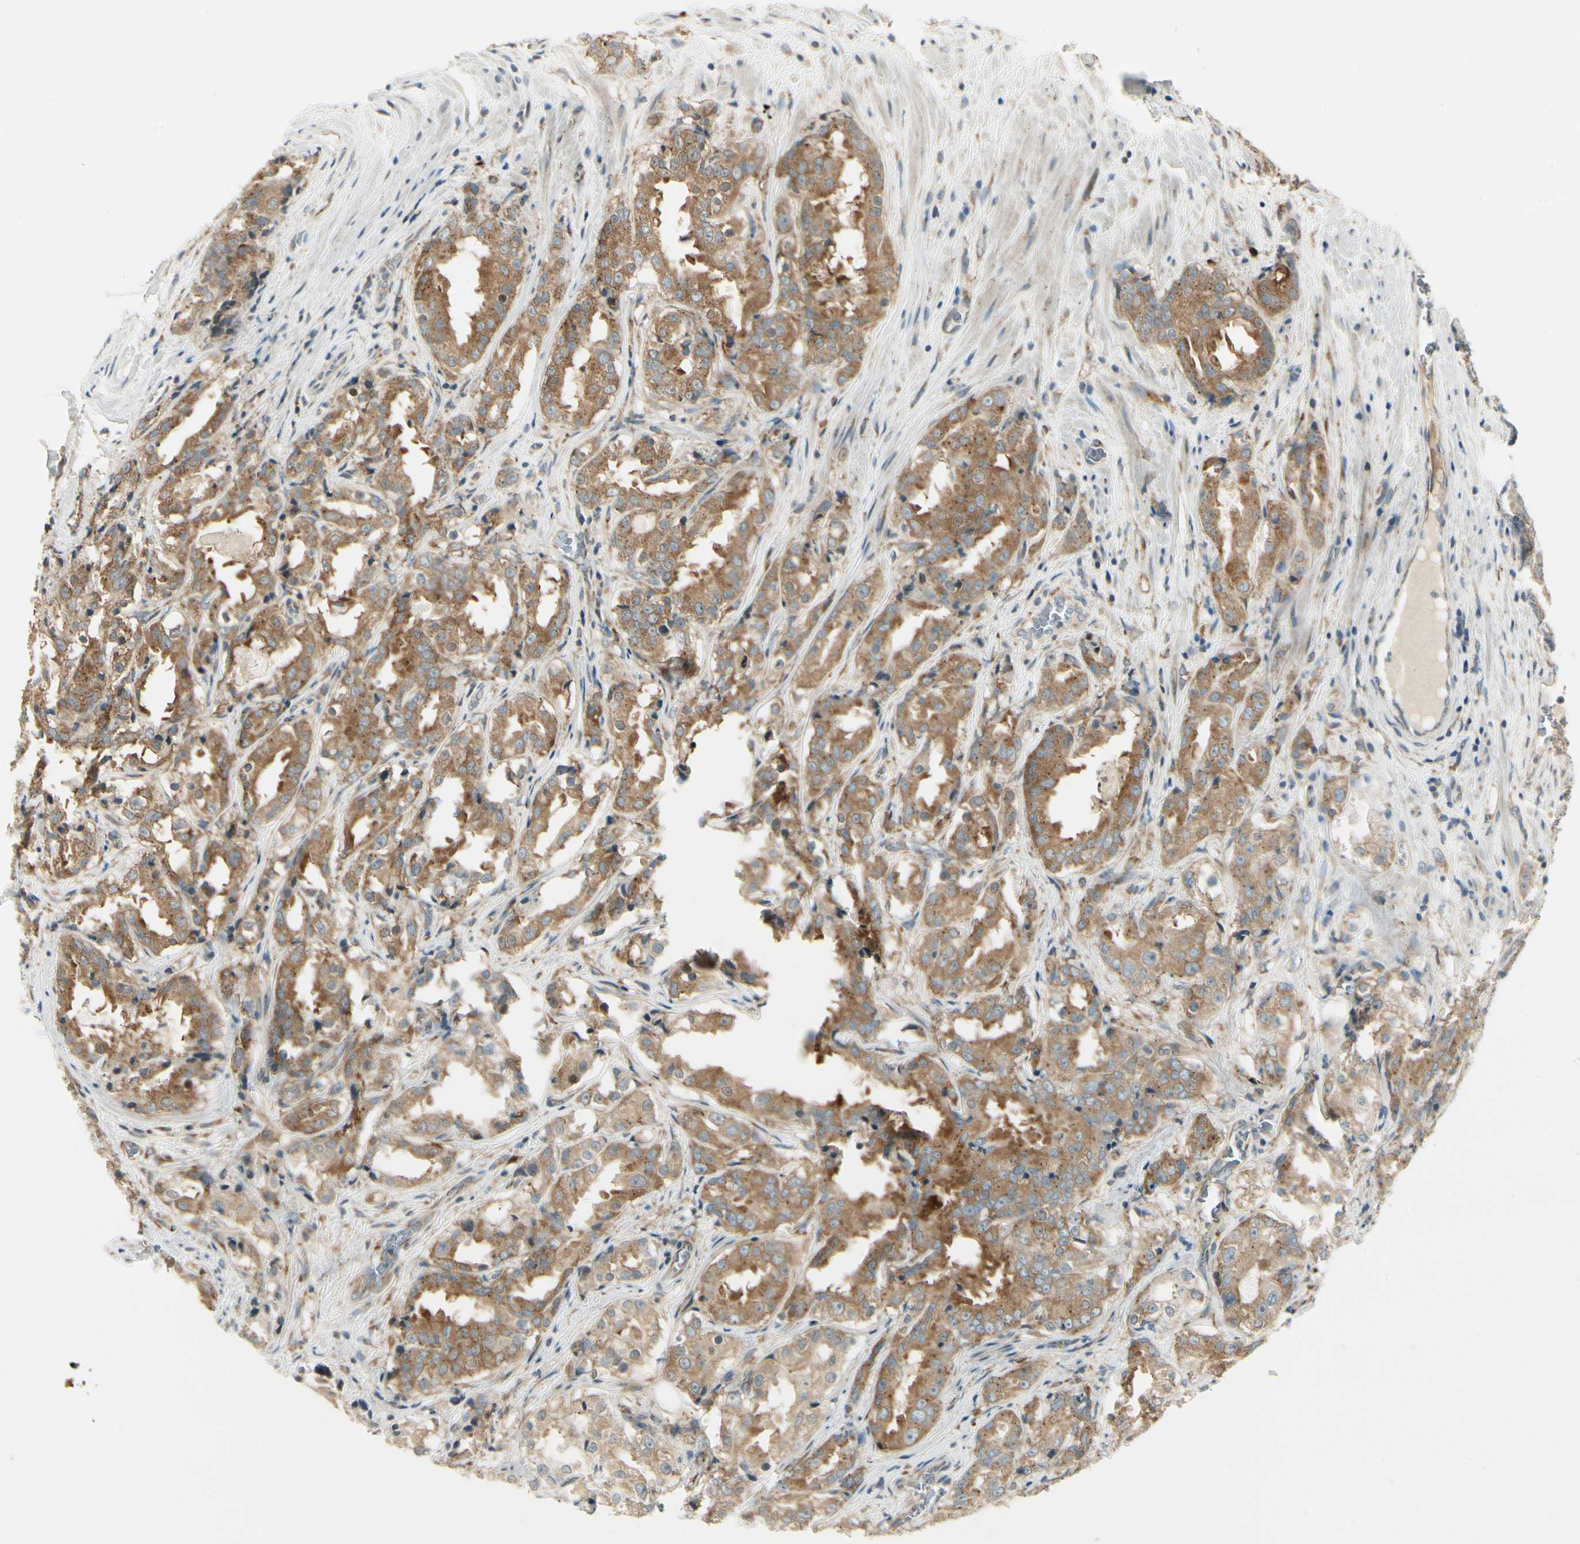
{"staining": {"intensity": "moderate", "quantity": ">75%", "location": "cytoplasmic/membranous"}, "tissue": "prostate cancer", "cell_type": "Tumor cells", "image_type": "cancer", "snomed": [{"axis": "morphology", "description": "Adenocarcinoma, High grade"}, {"axis": "topography", "description": "Prostate"}], "caption": "The immunohistochemical stain highlights moderate cytoplasmic/membranous staining in tumor cells of prostate cancer (high-grade adenocarcinoma) tissue.", "gene": "MANSC1", "patient": {"sex": "male", "age": 73}}